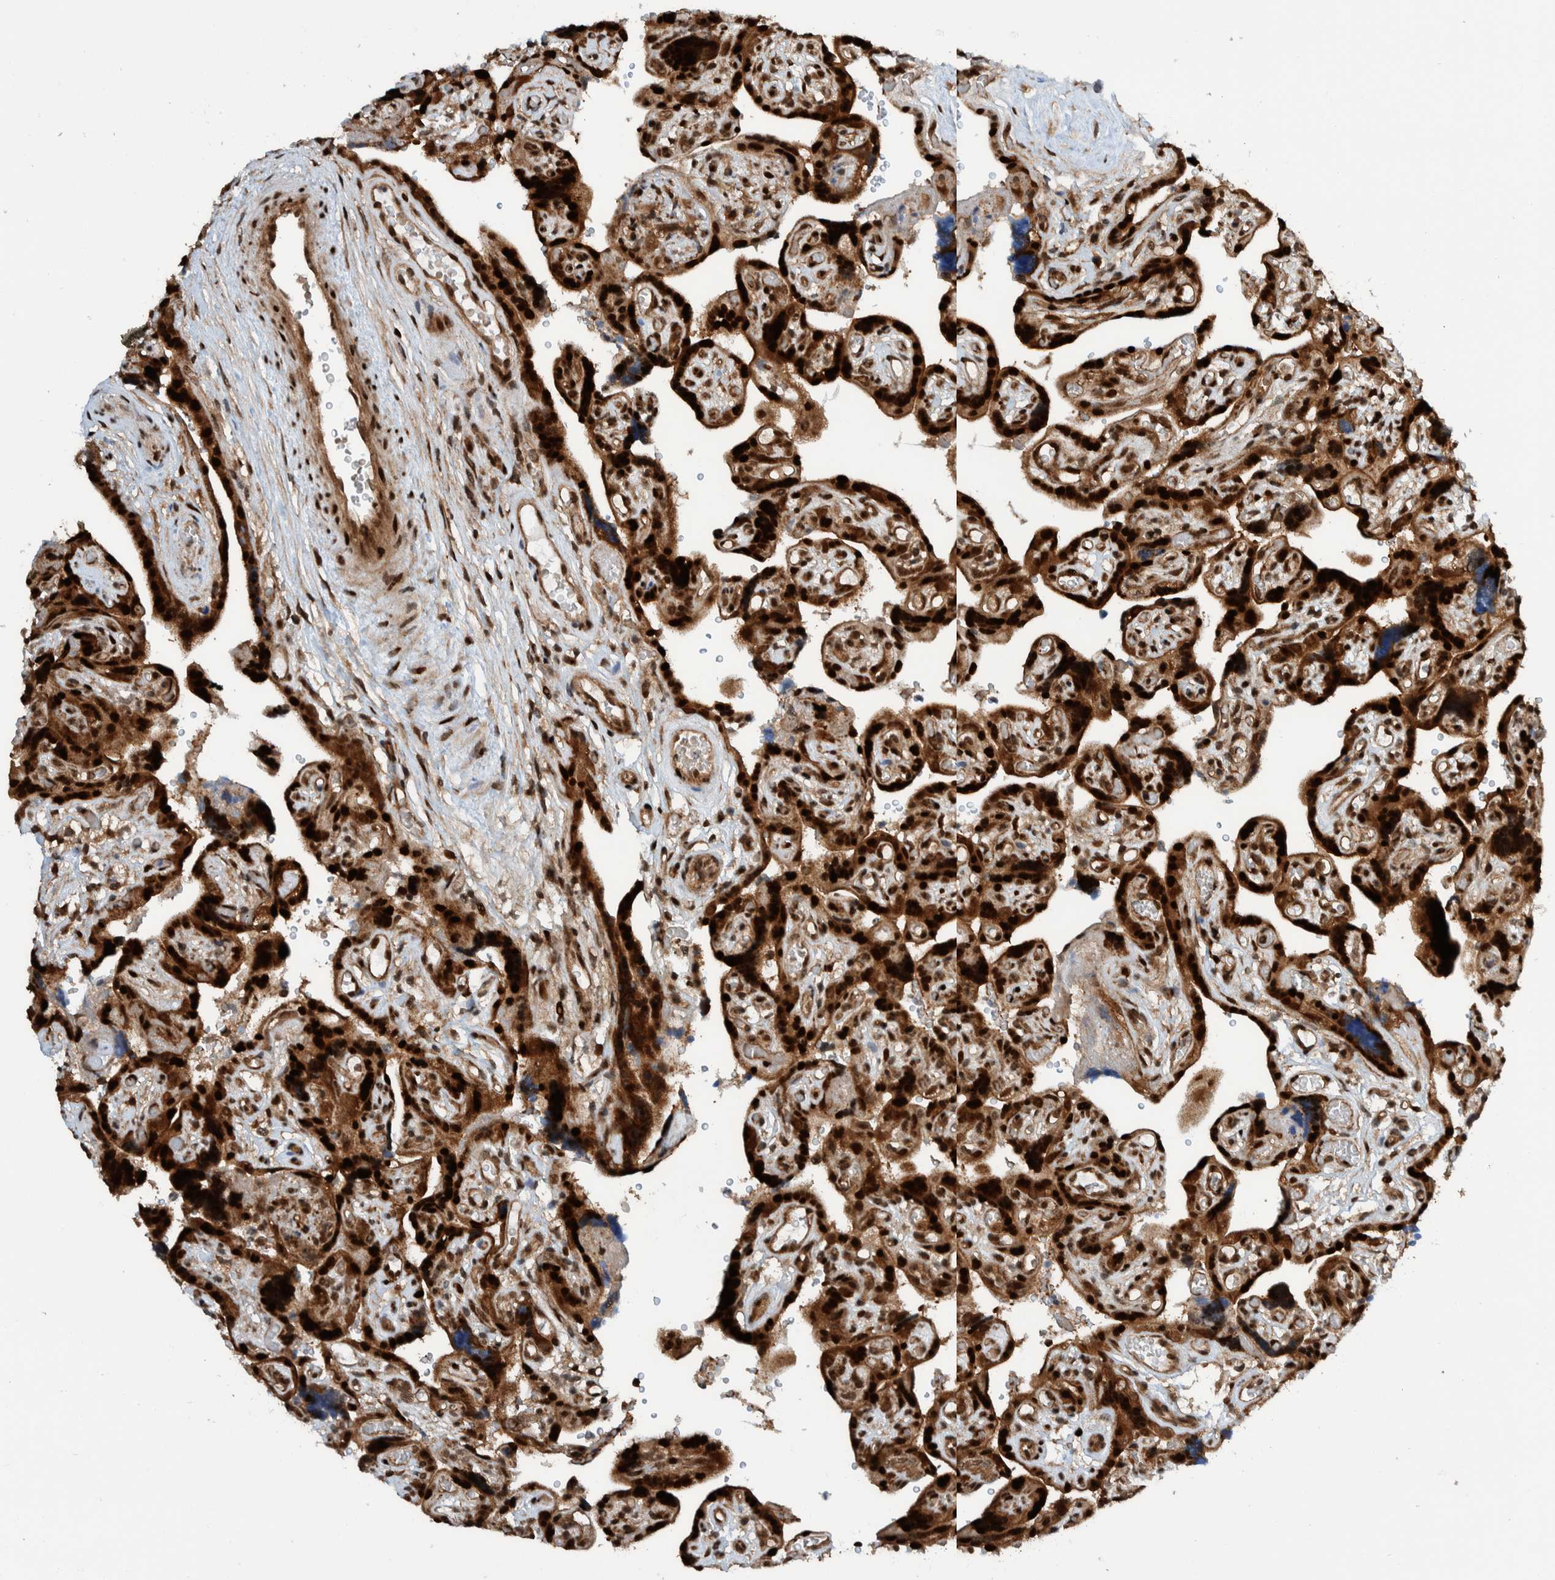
{"staining": {"intensity": "strong", "quantity": ">75%", "location": "cytoplasmic/membranous,nuclear"}, "tissue": "placenta", "cell_type": "Decidual cells", "image_type": "normal", "snomed": [{"axis": "morphology", "description": "Normal tissue, NOS"}, {"axis": "topography", "description": "Placenta"}], "caption": "IHC (DAB) staining of unremarkable human placenta reveals strong cytoplasmic/membranous,nuclear protein positivity in approximately >75% of decidual cells.", "gene": "ZNF366", "patient": {"sex": "female", "age": 30}}